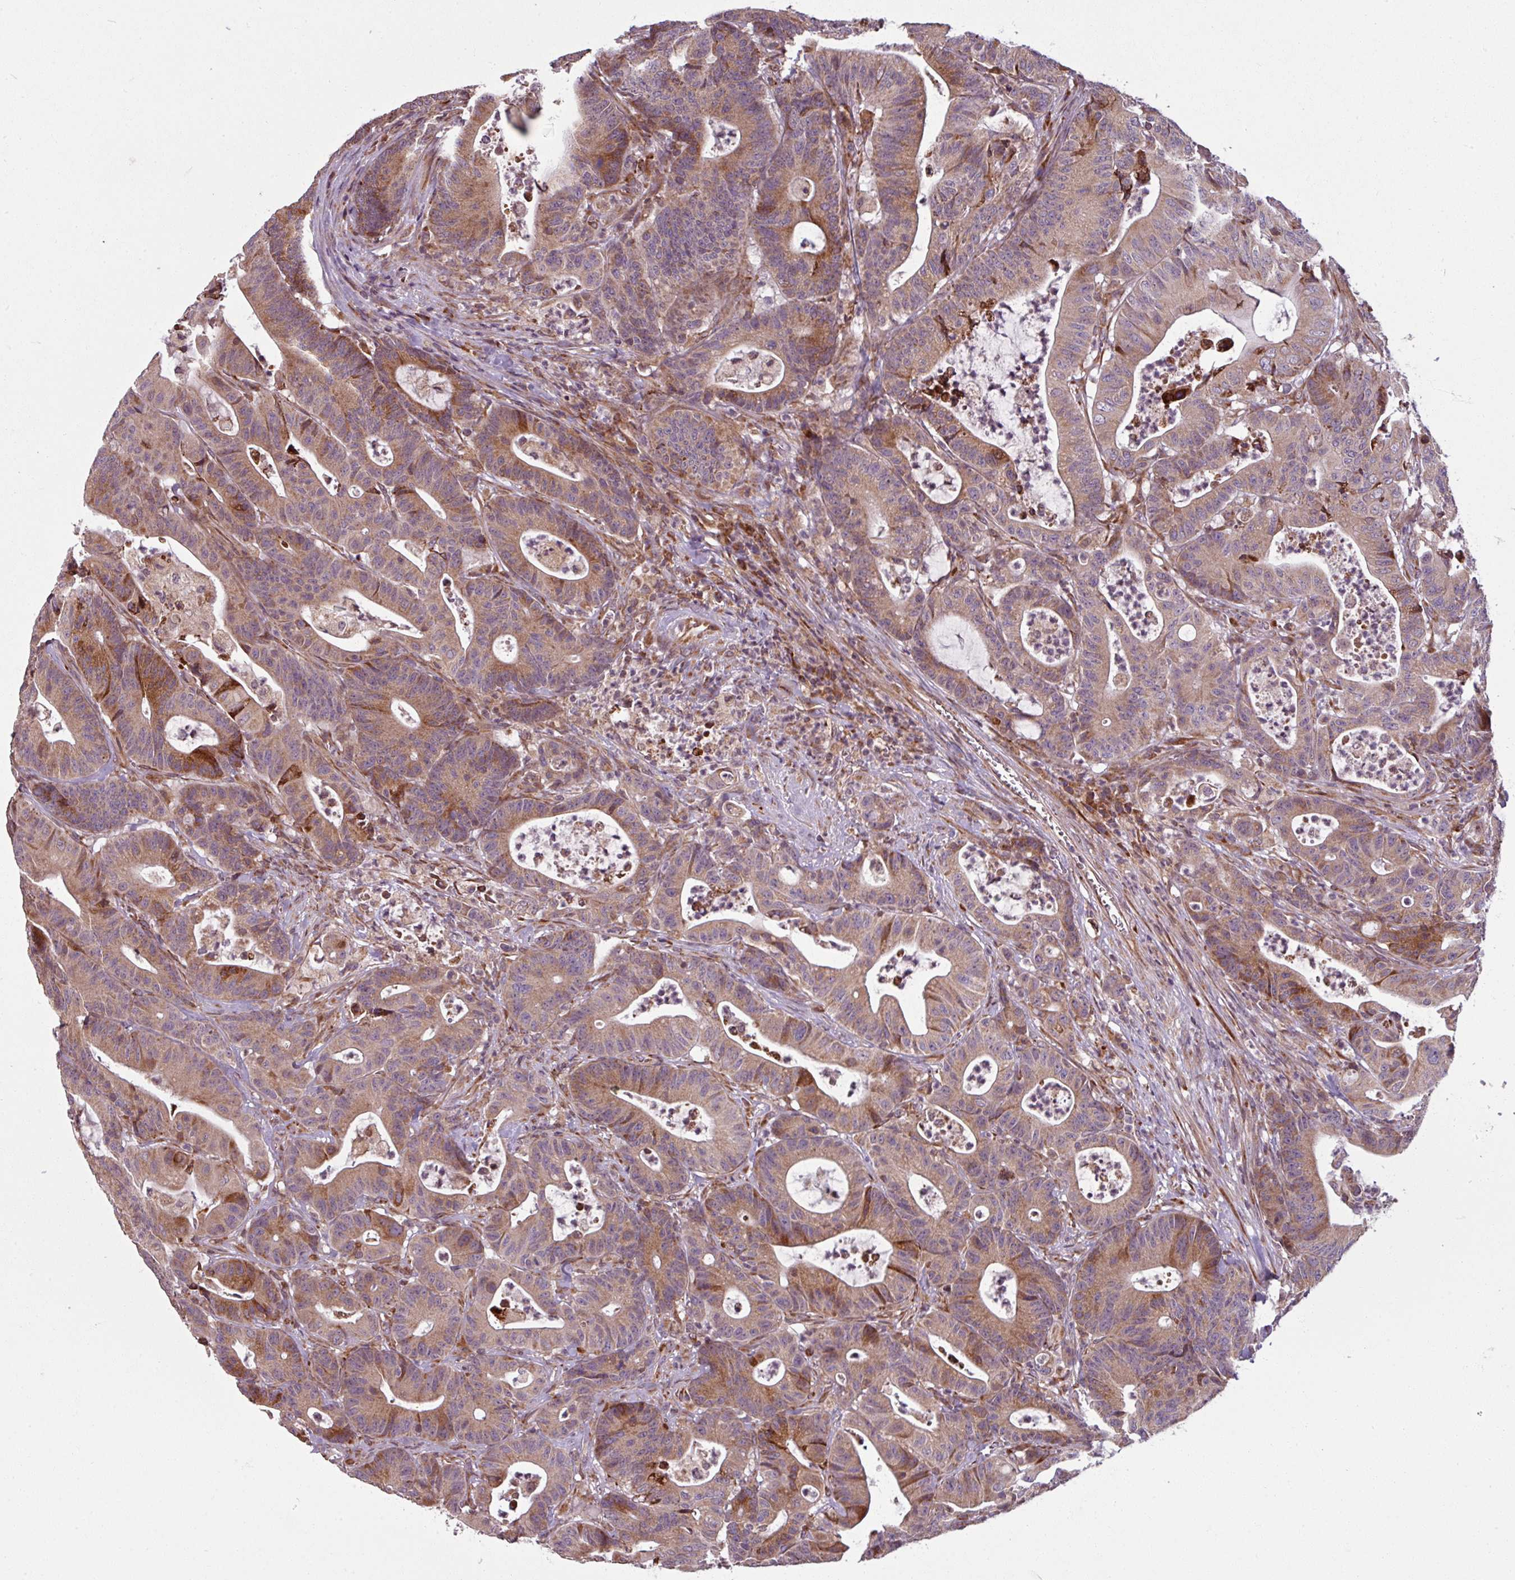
{"staining": {"intensity": "moderate", "quantity": ">75%", "location": "cytoplasmic/membranous"}, "tissue": "colorectal cancer", "cell_type": "Tumor cells", "image_type": "cancer", "snomed": [{"axis": "morphology", "description": "Adenocarcinoma, NOS"}, {"axis": "topography", "description": "Colon"}], "caption": "Immunohistochemical staining of colorectal adenocarcinoma exhibits moderate cytoplasmic/membranous protein staining in approximately >75% of tumor cells.", "gene": "MAGT1", "patient": {"sex": "female", "age": 84}}